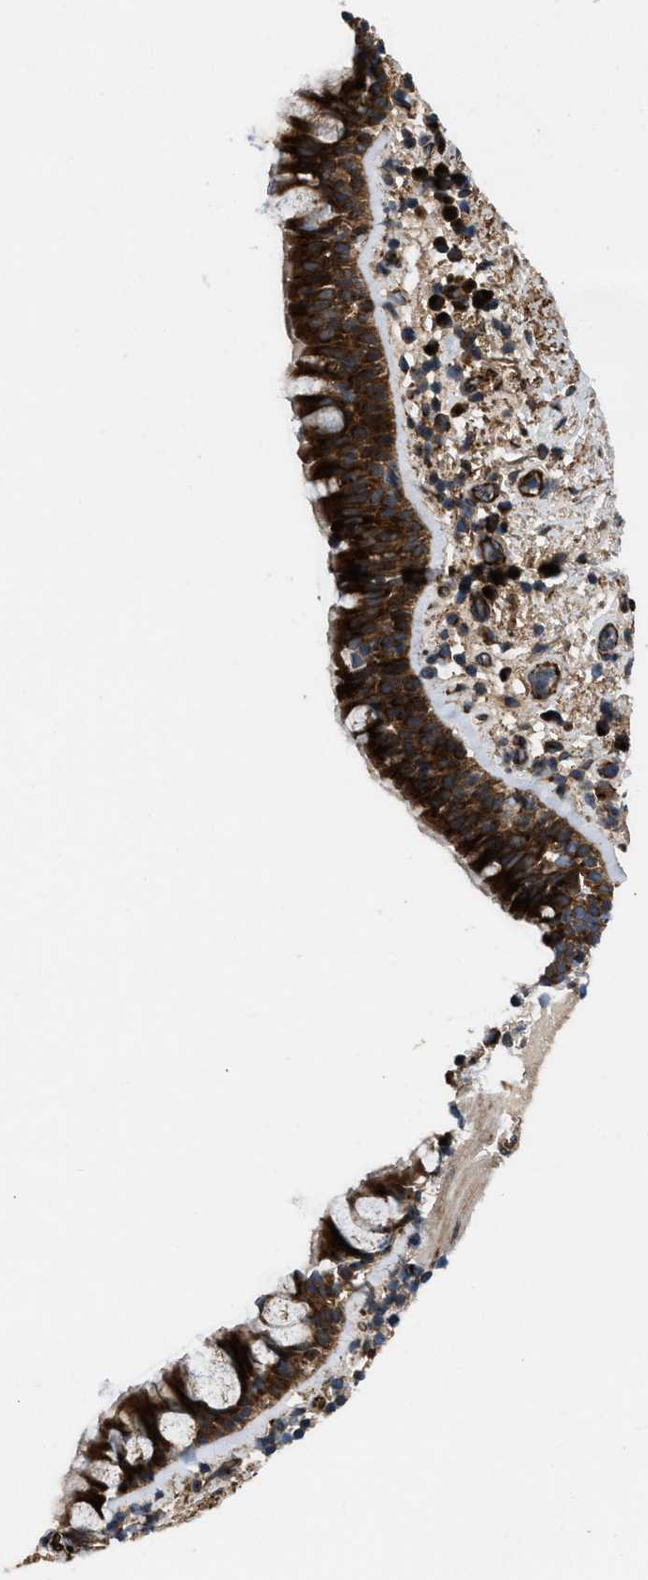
{"staining": {"intensity": "strong", "quantity": ">75%", "location": "cytoplasmic/membranous"}, "tissue": "bronchus", "cell_type": "Respiratory epithelial cells", "image_type": "normal", "snomed": [{"axis": "morphology", "description": "Normal tissue, NOS"}, {"axis": "morphology", "description": "Inflammation, NOS"}, {"axis": "topography", "description": "Cartilage tissue"}, {"axis": "topography", "description": "Bronchus"}], "caption": "A brown stain labels strong cytoplasmic/membranous expression of a protein in respiratory epithelial cells of benign bronchus.", "gene": "LYSMD3", "patient": {"sex": "male", "age": 77}}